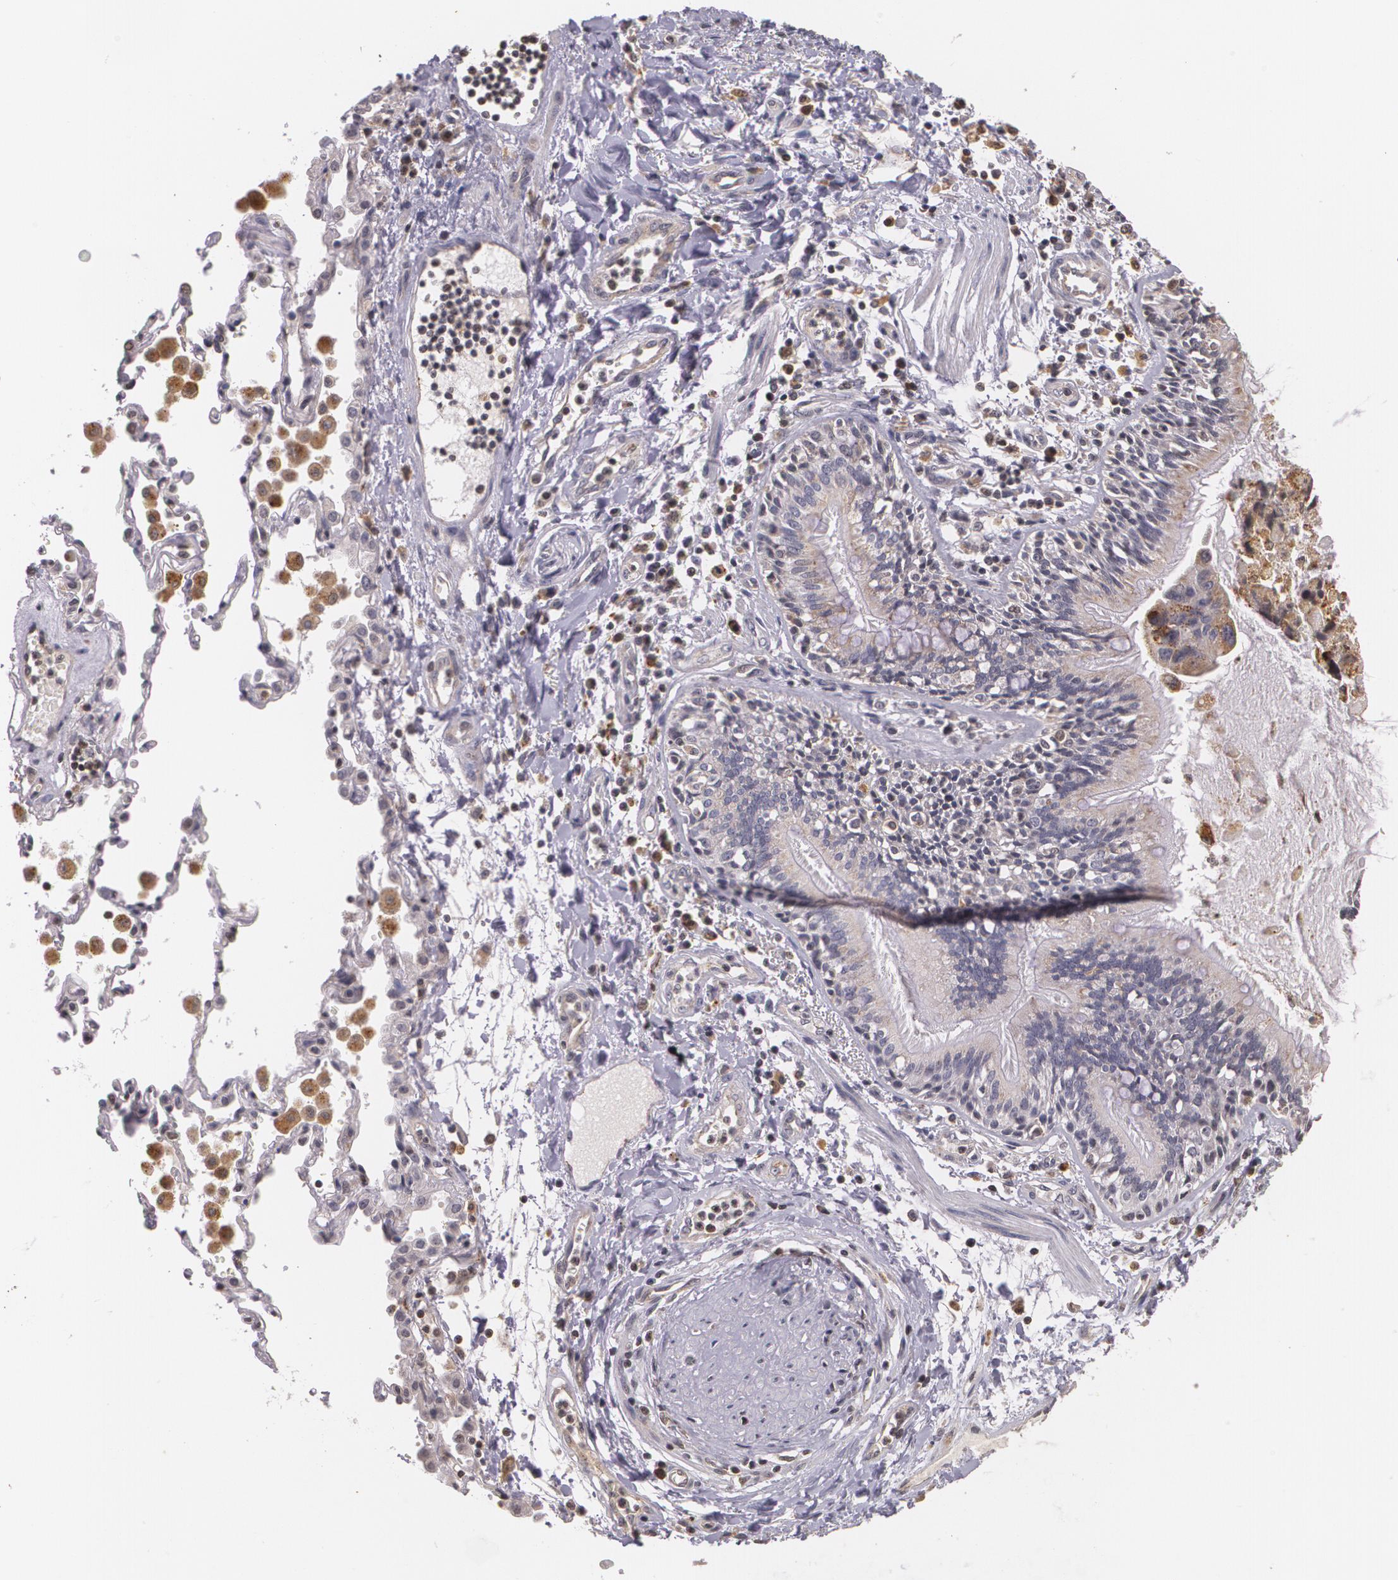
{"staining": {"intensity": "weak", "quantity": ">75%", "location": "cytoplasmic/membranous,nuclear"}, "tissue": "lung cancer", "cell_type": "Tumor cells", "image_type": "cancer", "snomed": [{"axis": "morphology", "description": "Adenocarcinoma, NOS"}, {"axis": "topography", "description": "Lung"}], "caption": "IHC histopathology image of lung cancer stained for a protein (brown), which exhibits low levels of weak cytoplasmic/membranous and nuclear staining in approximately >75% of tumor cells.", "gene": "VAV3", "patient": {"sex": "male", "age": 64}}